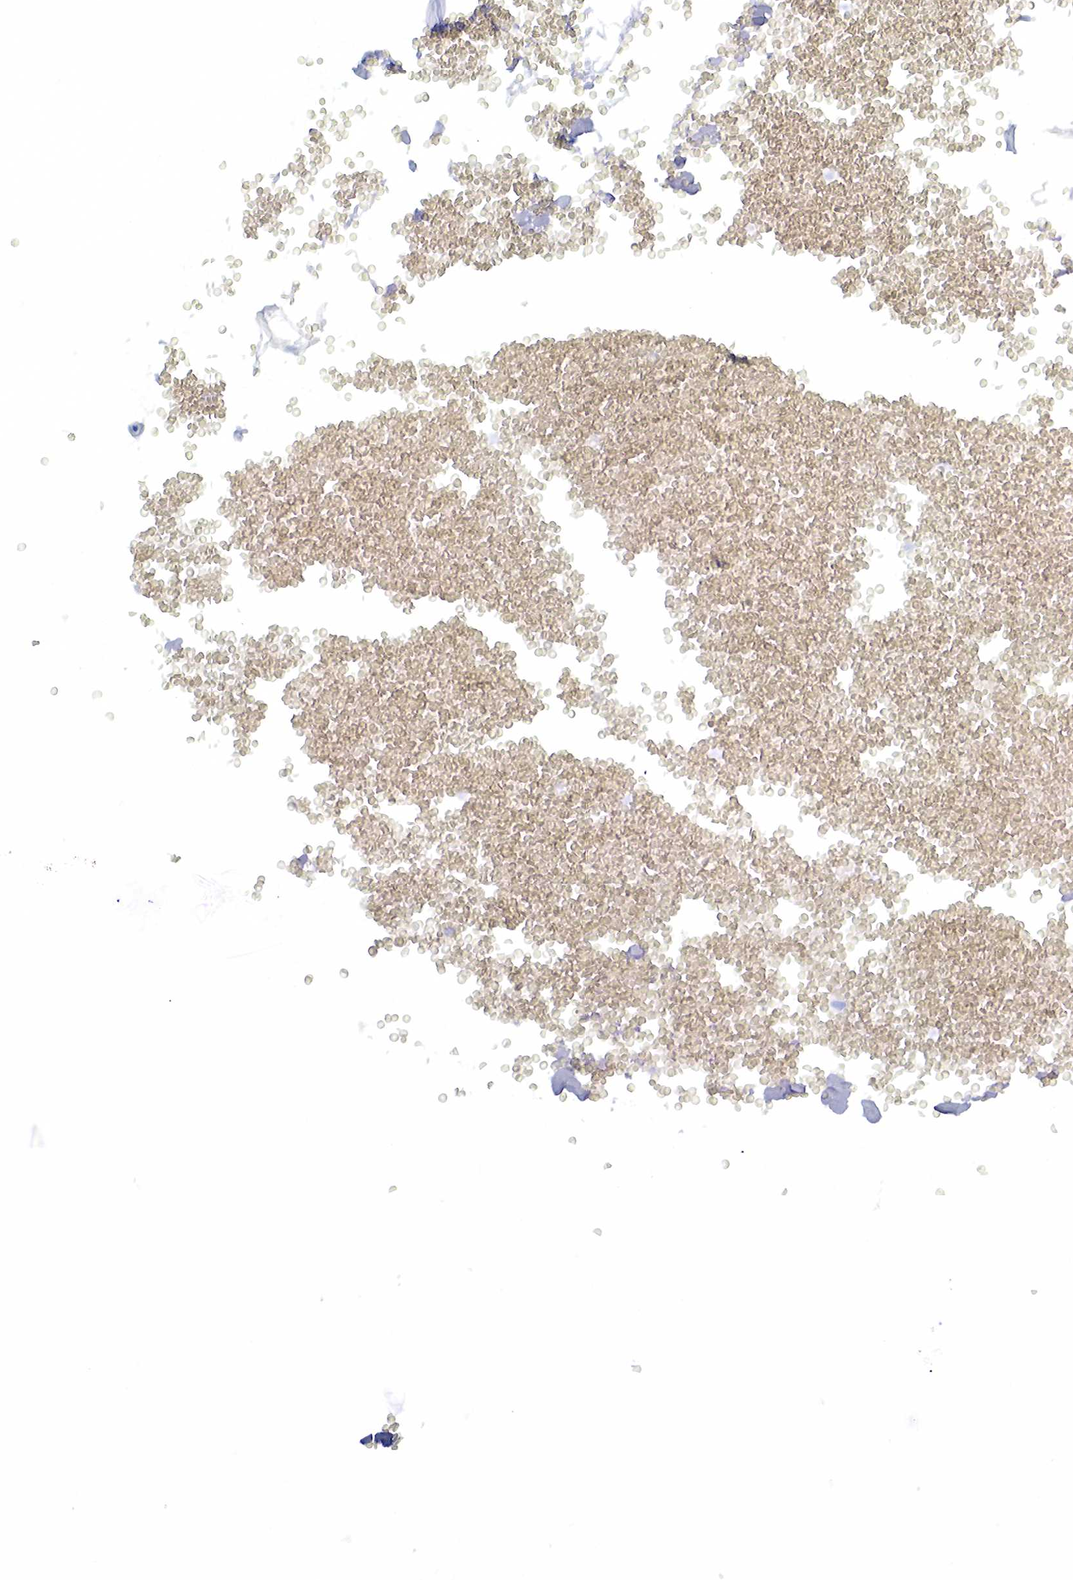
{"staining": {"intensity": "negative", "quantity": "none", "location": "none"}, "tissue": "adipose tissue", "cell_type": "Adipocytes", "image_type": "normal", "snomed": [{"axis": "morphology", "description": "Normal tissue, NOS"}, {"axis": "morphology", "description": "Inflammation, NOS"}, {"axis": "topography", "description": "Lymph node"}, {"axis": "topography", "description": "Peripheral nerve tissue"}], "caption": "The micrograph displays no significant positivity in adipocytes of adipose tissue. The staining is performed using DAB (3,3'-diaminobenzidine) brown chromogen with nuclei counter-stained in using hematoxylin.", "gene": "CD79A", "patient": {"sex": "male", "age": 52}}